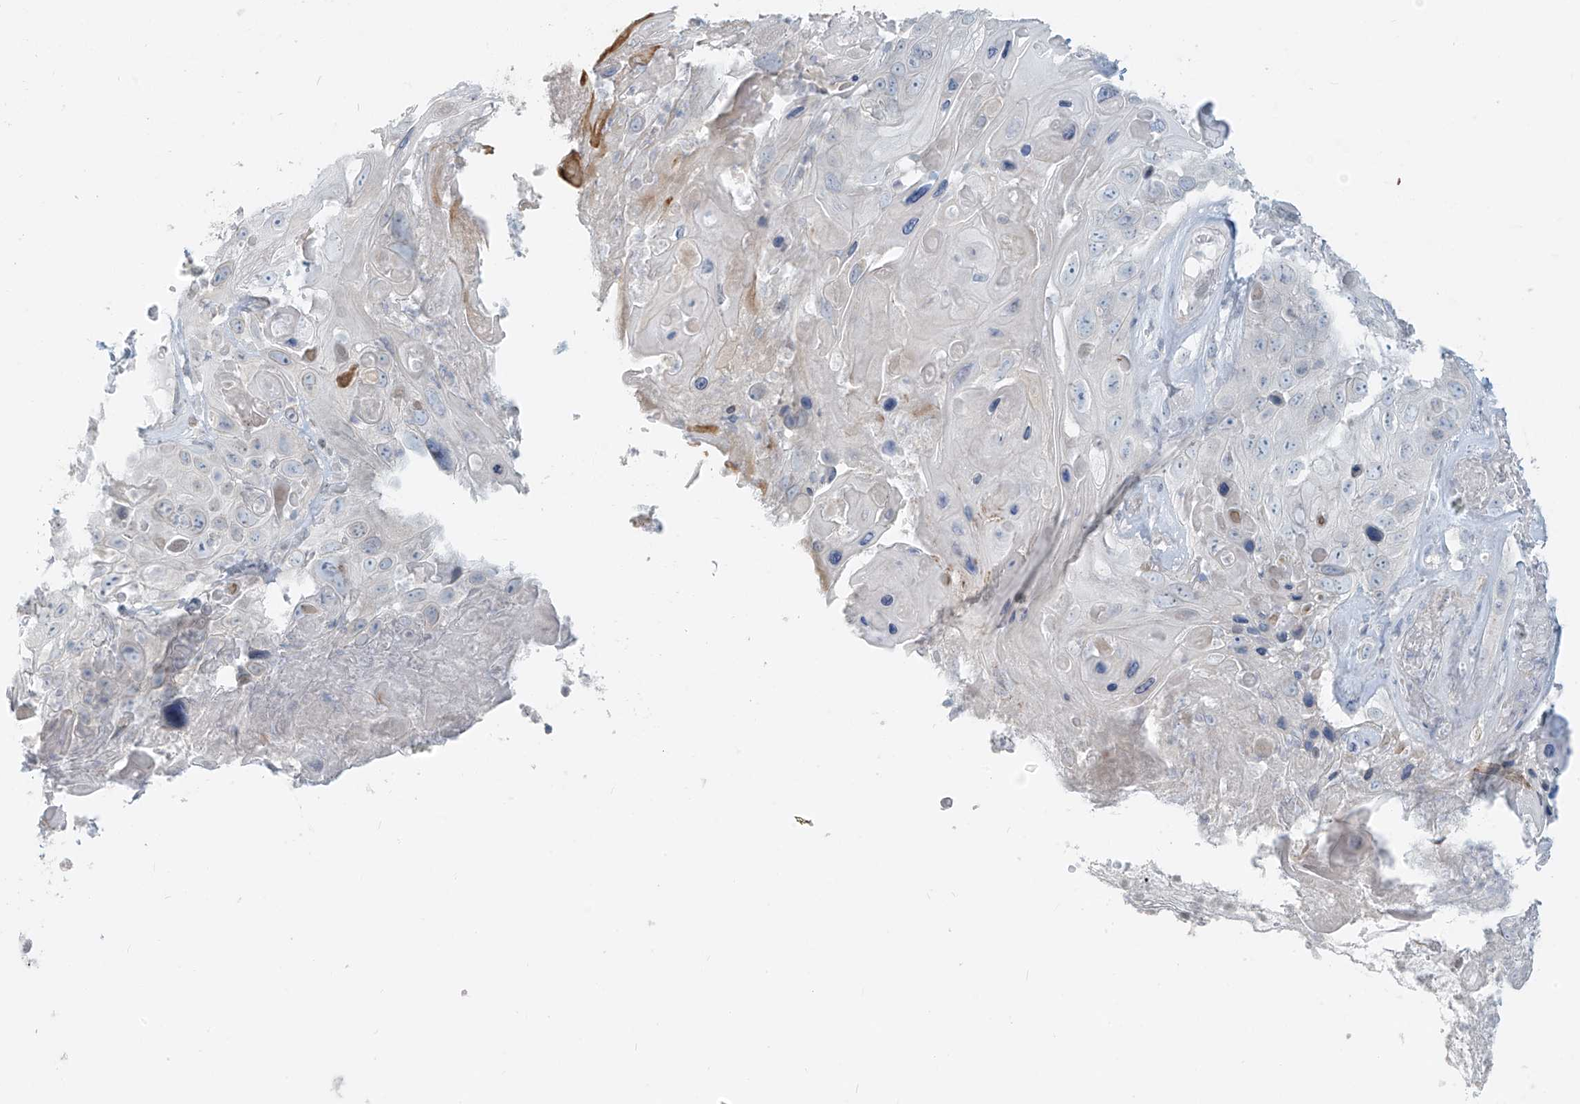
{"staining": {"intensity": "negative", "quantity": "none", "location": "none"}, "tissue": "skin cancer", "cell_type": "Tumor cells", "image_type": "cancer", "snomed": [{"axis": "morphology", "description": "Squamous cell carcinoma, NOS"}, {"axis": "topography", "description": "Skin"}], "caption": "Immunohistochemical staining of human skin cancer demonstrates no significant positivity in tumor cells. Brightfield microscopy of immunohistochemistry (IHC) stained with DAB (3,3'-diaminobenzidine) (brown) and hematoxylin (blue), captured at high magnification.", "gene": "OSBPL7", "patient": {"sex": "male", "age": 55}}